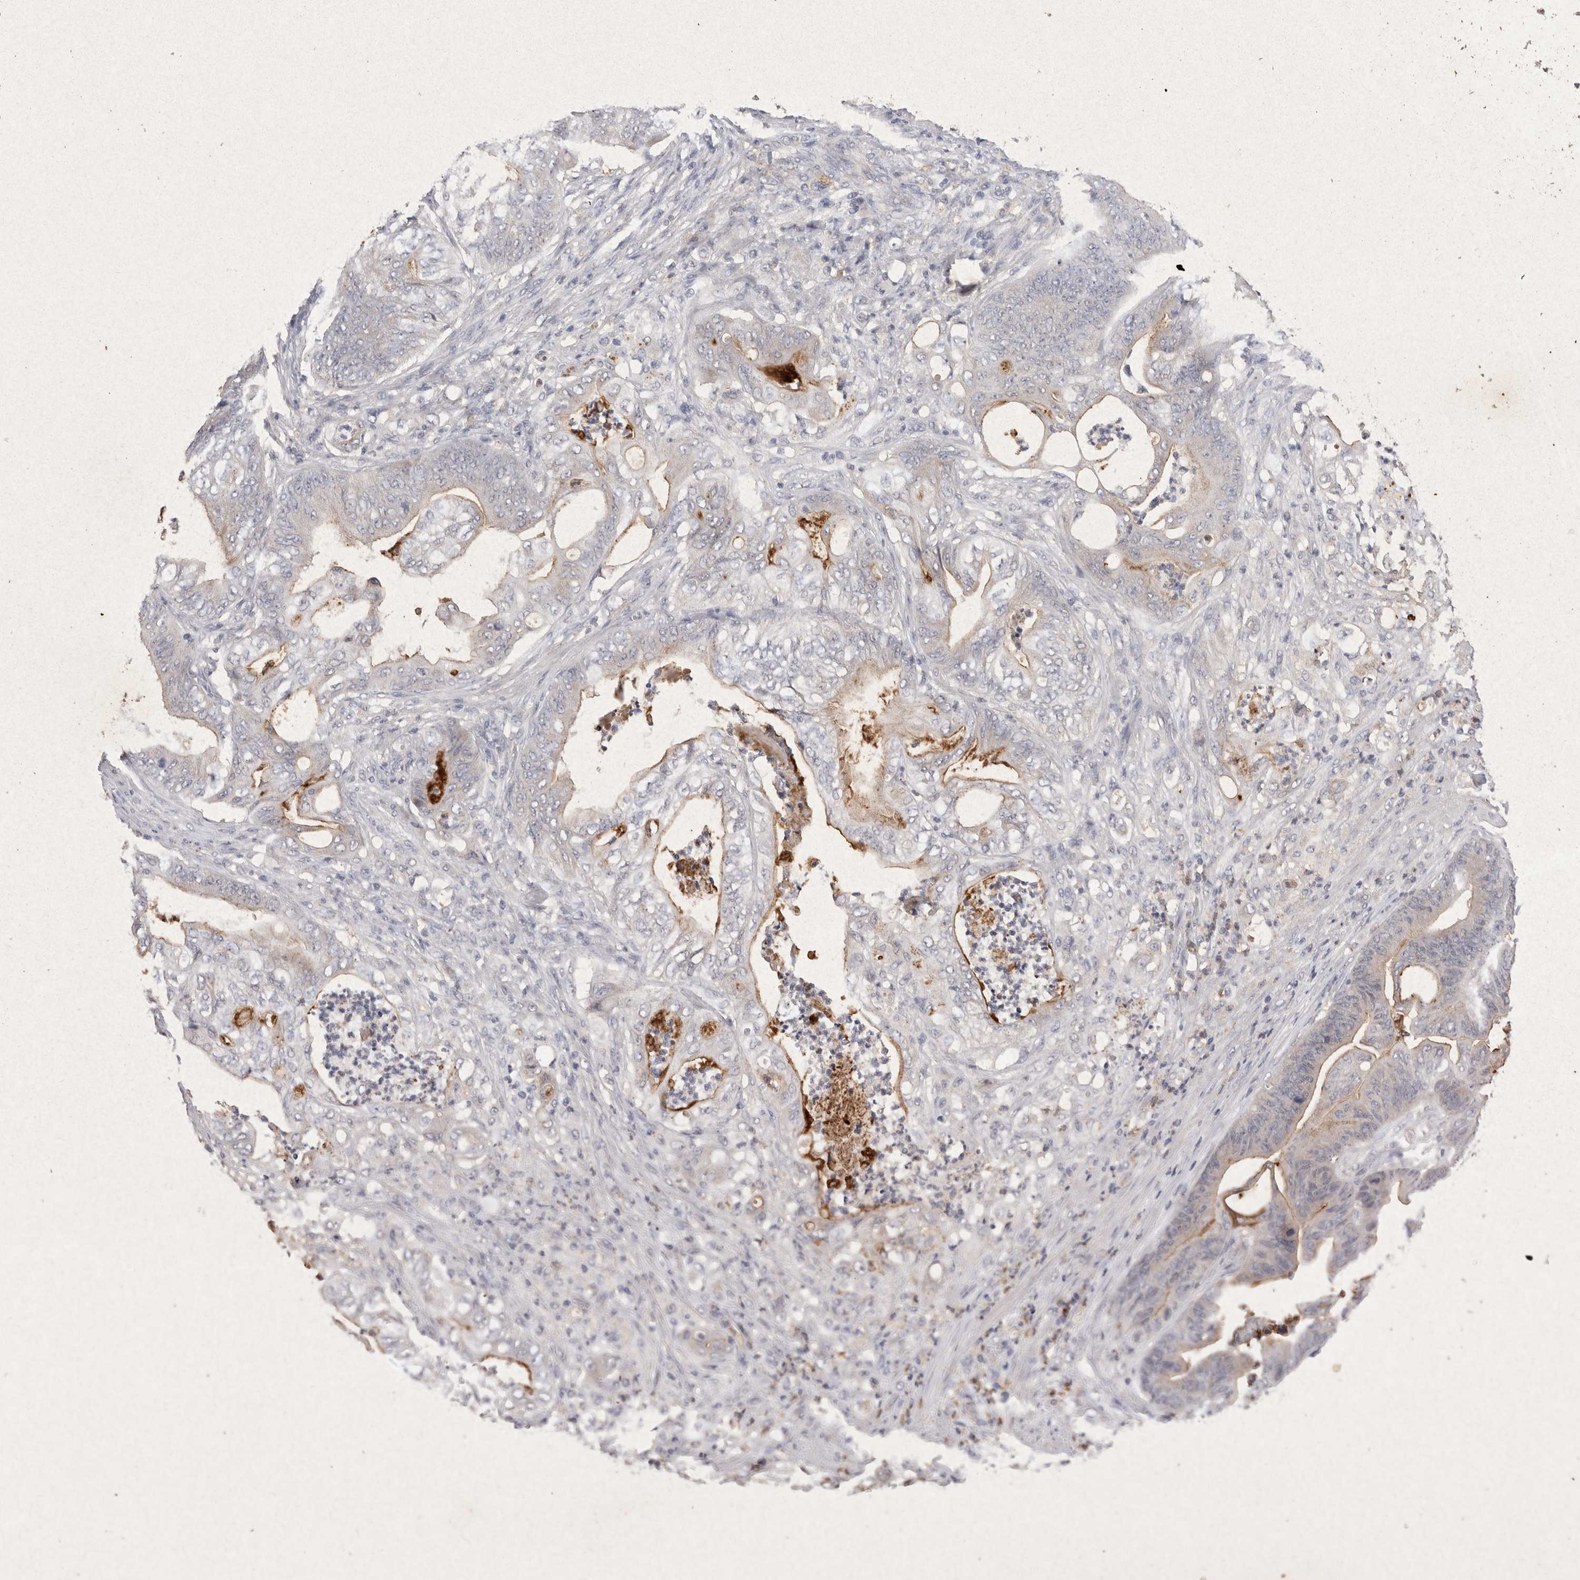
{"staining": {"intensity": "moderate", "quantity": "25%-75%", "location": "cytoplasmic/membranous"}, "tissue": "stomach cancer", "cell_type": "Tumor cells", "image_type": "cancer", "snomed": [{"axis": "morphology", "description": "Adenocarcinoma, NOS"}, {"axis": "topography", "description": "Stomach"}], "caption": "This is a histology image of immunohistochemistry staining of stomach adenocarcinoma, which shows moderate positivity in the cytoplasmic/membranous of tumor cells.", "gene": "RASSF3", "patient": {"sex": "female", "age": 73}}